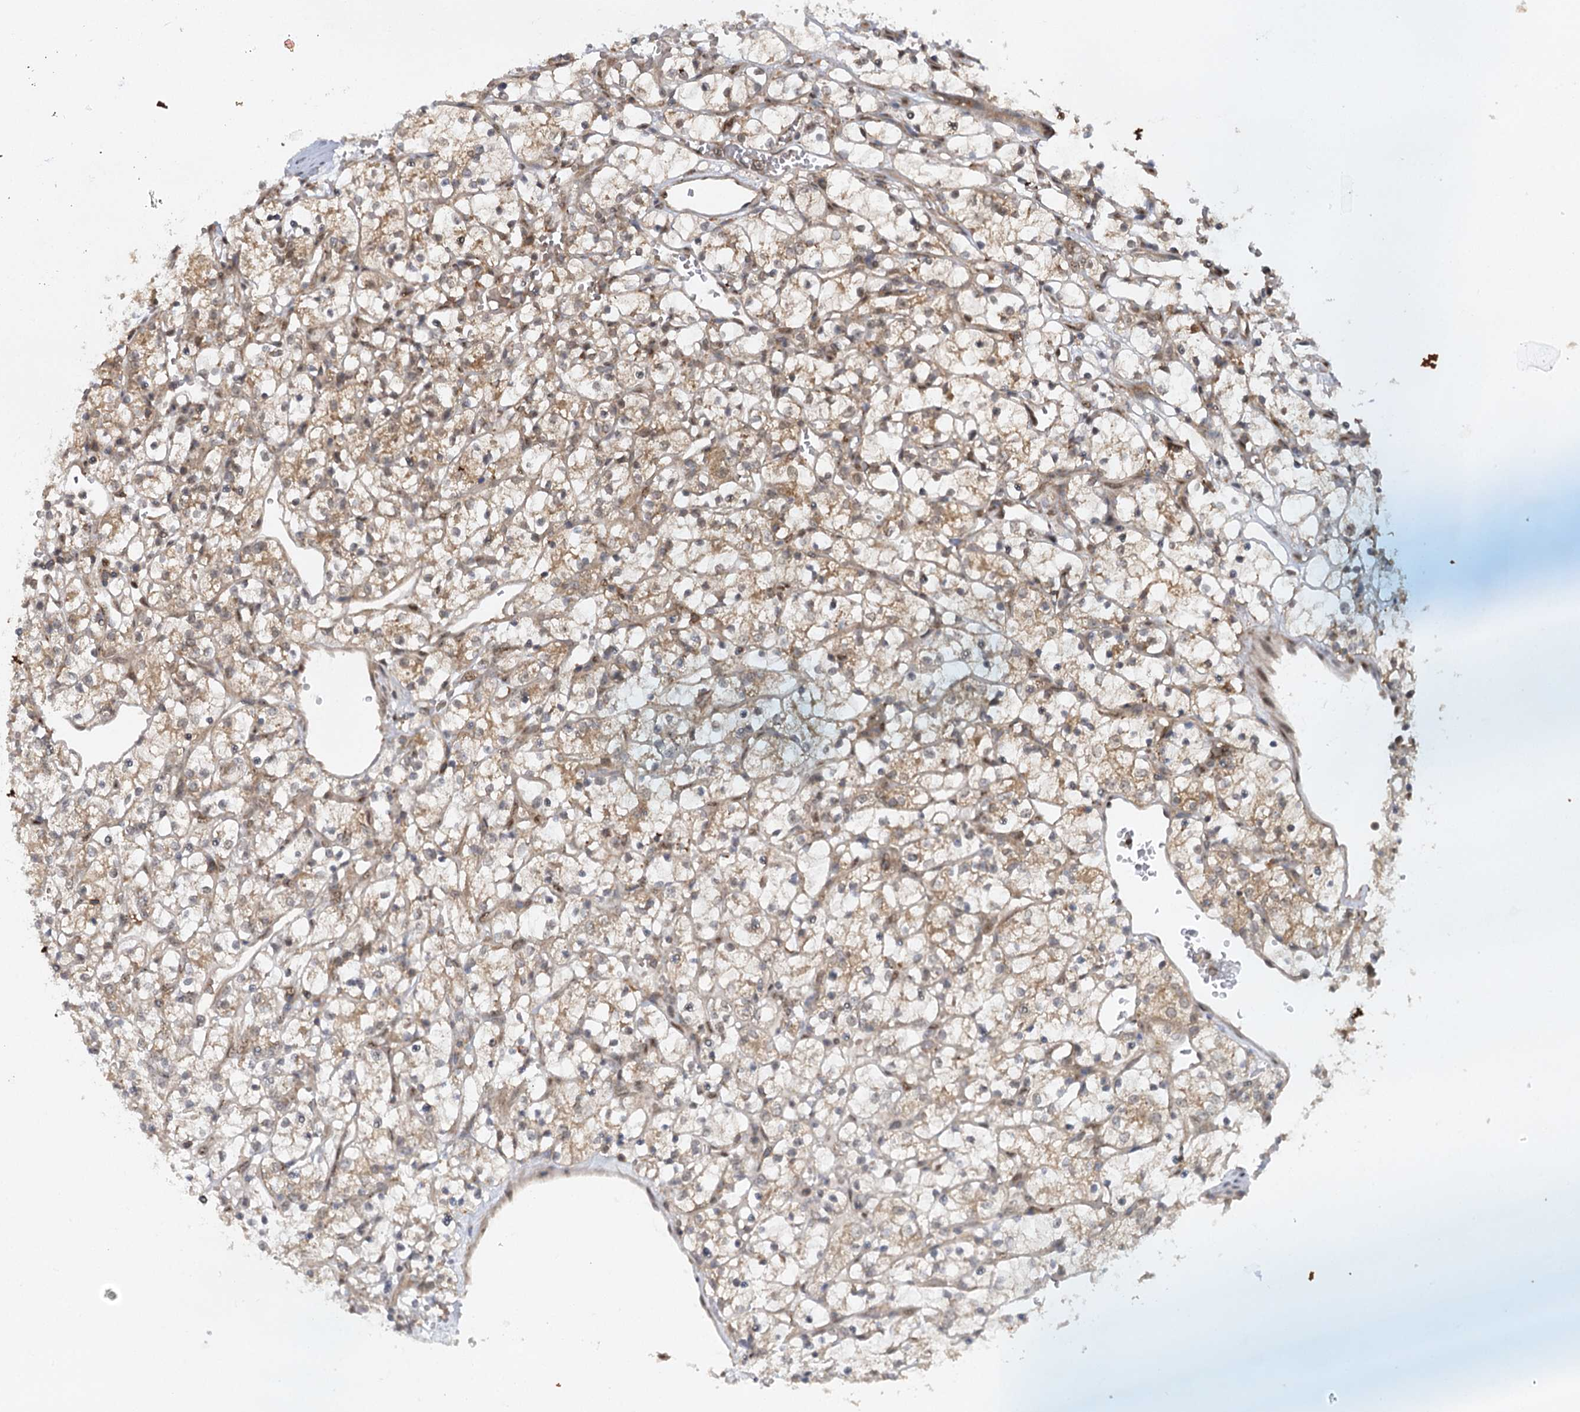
{"staining": {"intensity": "weak", "quantity": ">75%", "location": "cytoplasmic/membranous"}, "tissue": "renal cancer", "cell_type": "Tumor cells", "image_type": "cancer", "snomed": [{"axis": "morphology", "description": "Adenocarcinoma, NOS"}, {"axis": "topography", "description": "Kidney"}], "caption": "Brown immunohistochemical staining in renal cancer (adenocarcinoma) displays weak cytoplasmic/membranous positivity in about >75% of tumor cells.", "gene": "C12orf4", "patient": {"sex": "female", "age": 69}}